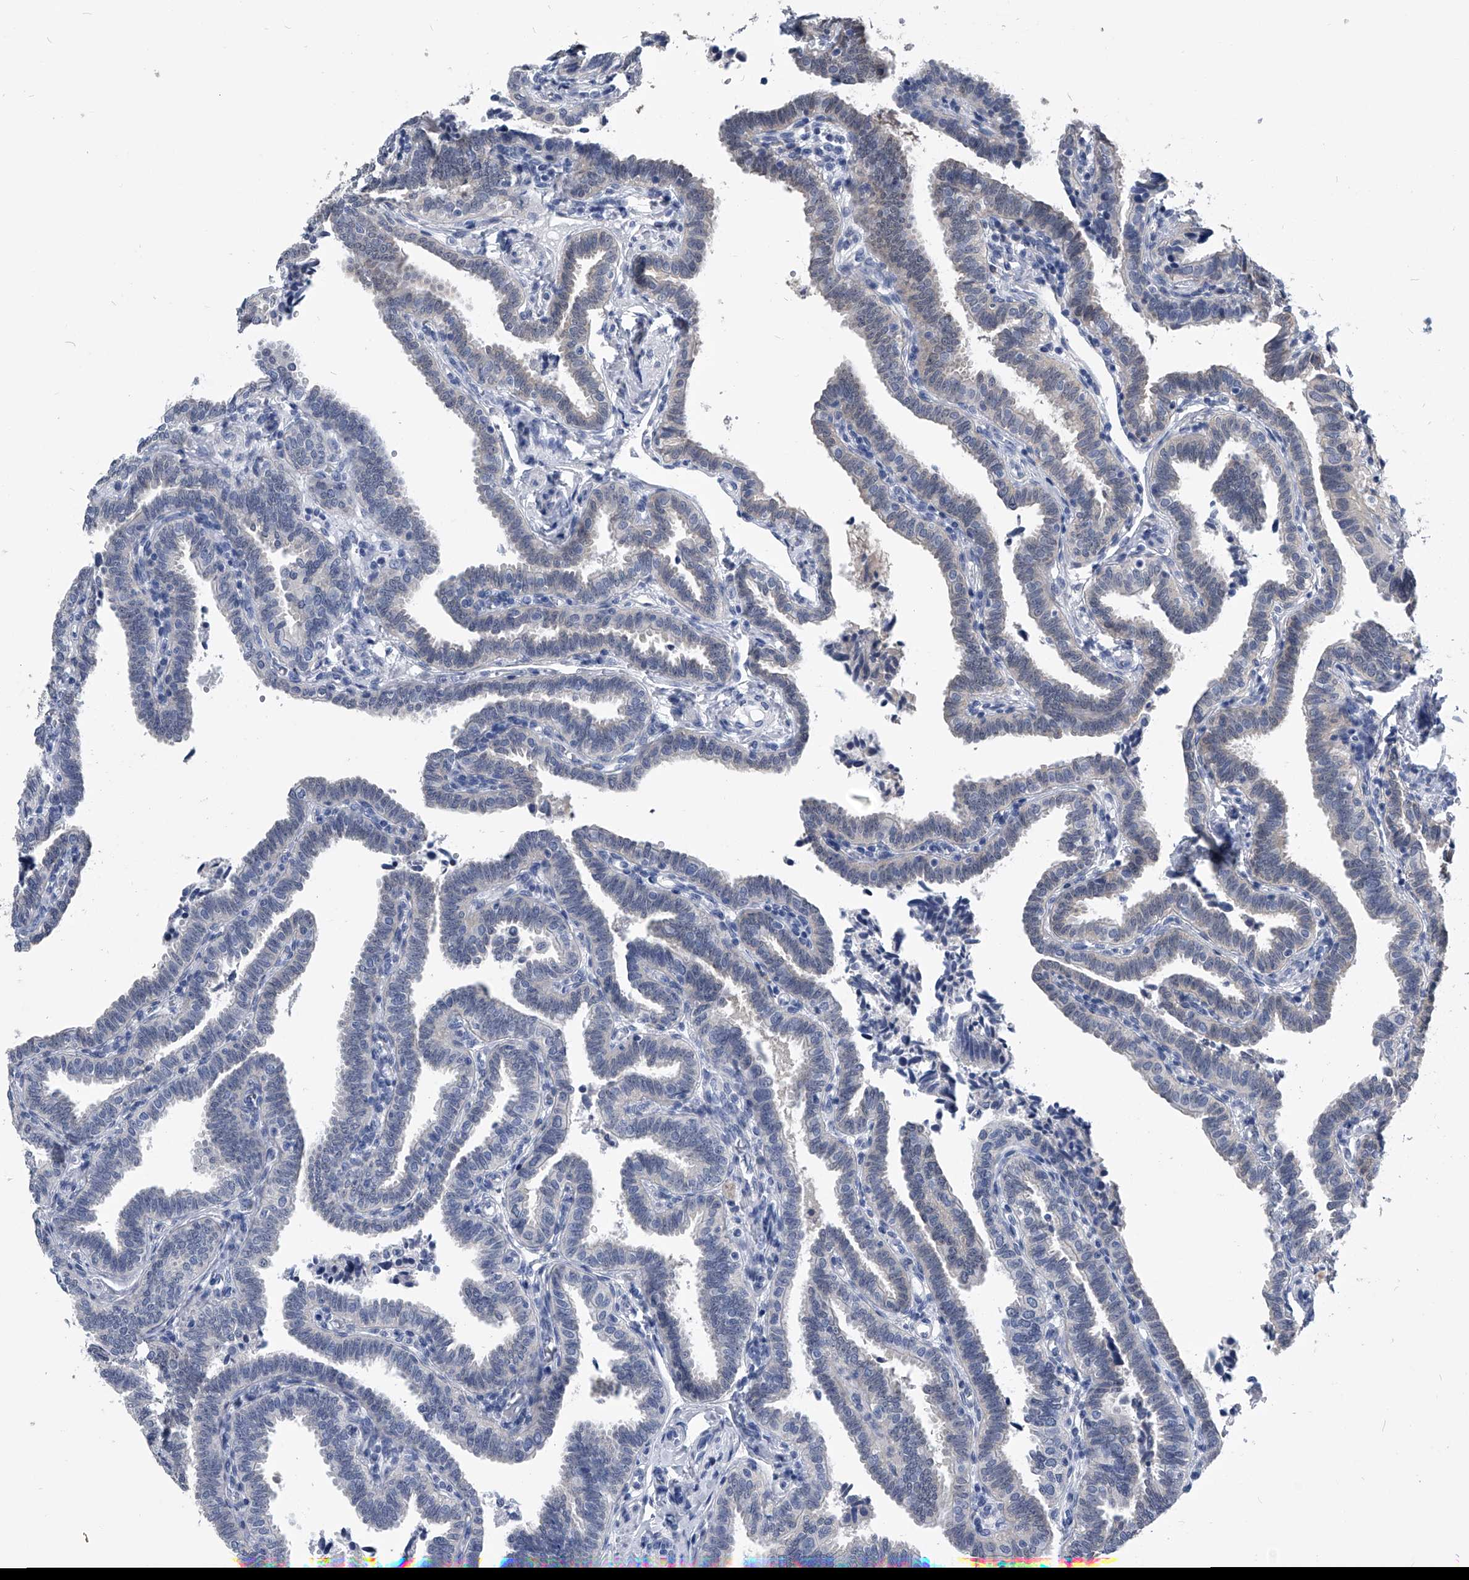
{"staining": {"intensity": "negative", "quantity": "none", "location": "none"}, "tissue": "fallopian tube", "cell_type": "Glandular cells", "image_type": "normal", "snomed": [{"axis": "morphology", "description": "Normal tissue, NOS"}, {"axis": "topography", "description": "Fallopian tube"}], "caption": "Histopathology image shows no significant protein positivity in glandular cells of unremarkable fallopian tube.", "gene": "PDXK", "patient": {"sex": "female", "age": 39}}